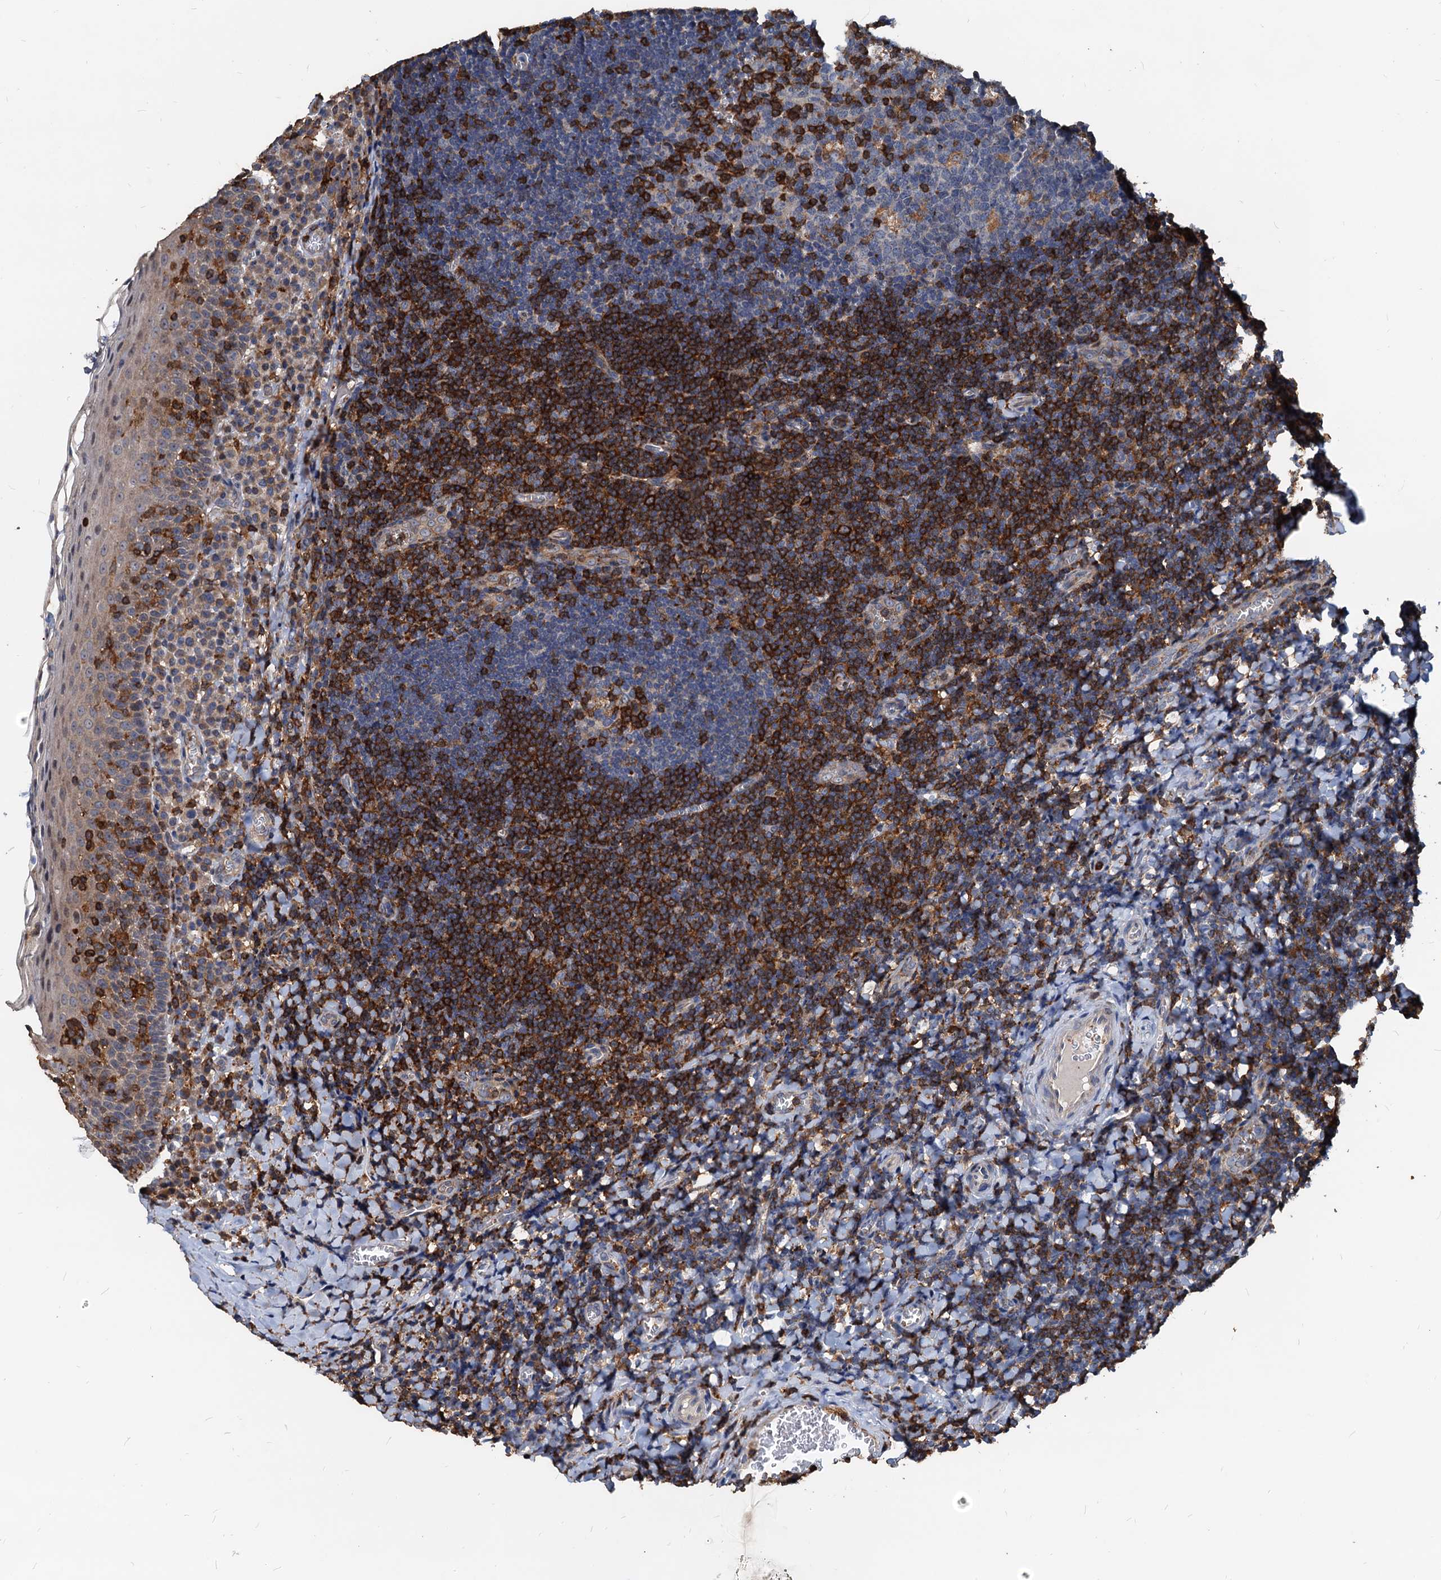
{"staining": {"intensity": "strong", "quantity": "<25%", "location": "cytoplasmic/membranous"}, "tissue": "tonsil", "cell_type": "Germinal center cells", "image_type": "normal", "snomed": [{"axis": "morphology", "description": "Normal tissue, NOS"}, {"axis": "topography", "description": "Tonsil"}], "caption": "Immunohistochemical staining of unremarkable human tonsil reveals strong cytoplasmic/membranous protein expression in approximately <25% of germinal center cells.", "gene": "LCP2", "patient": {"sex": "male", "age": 27}}